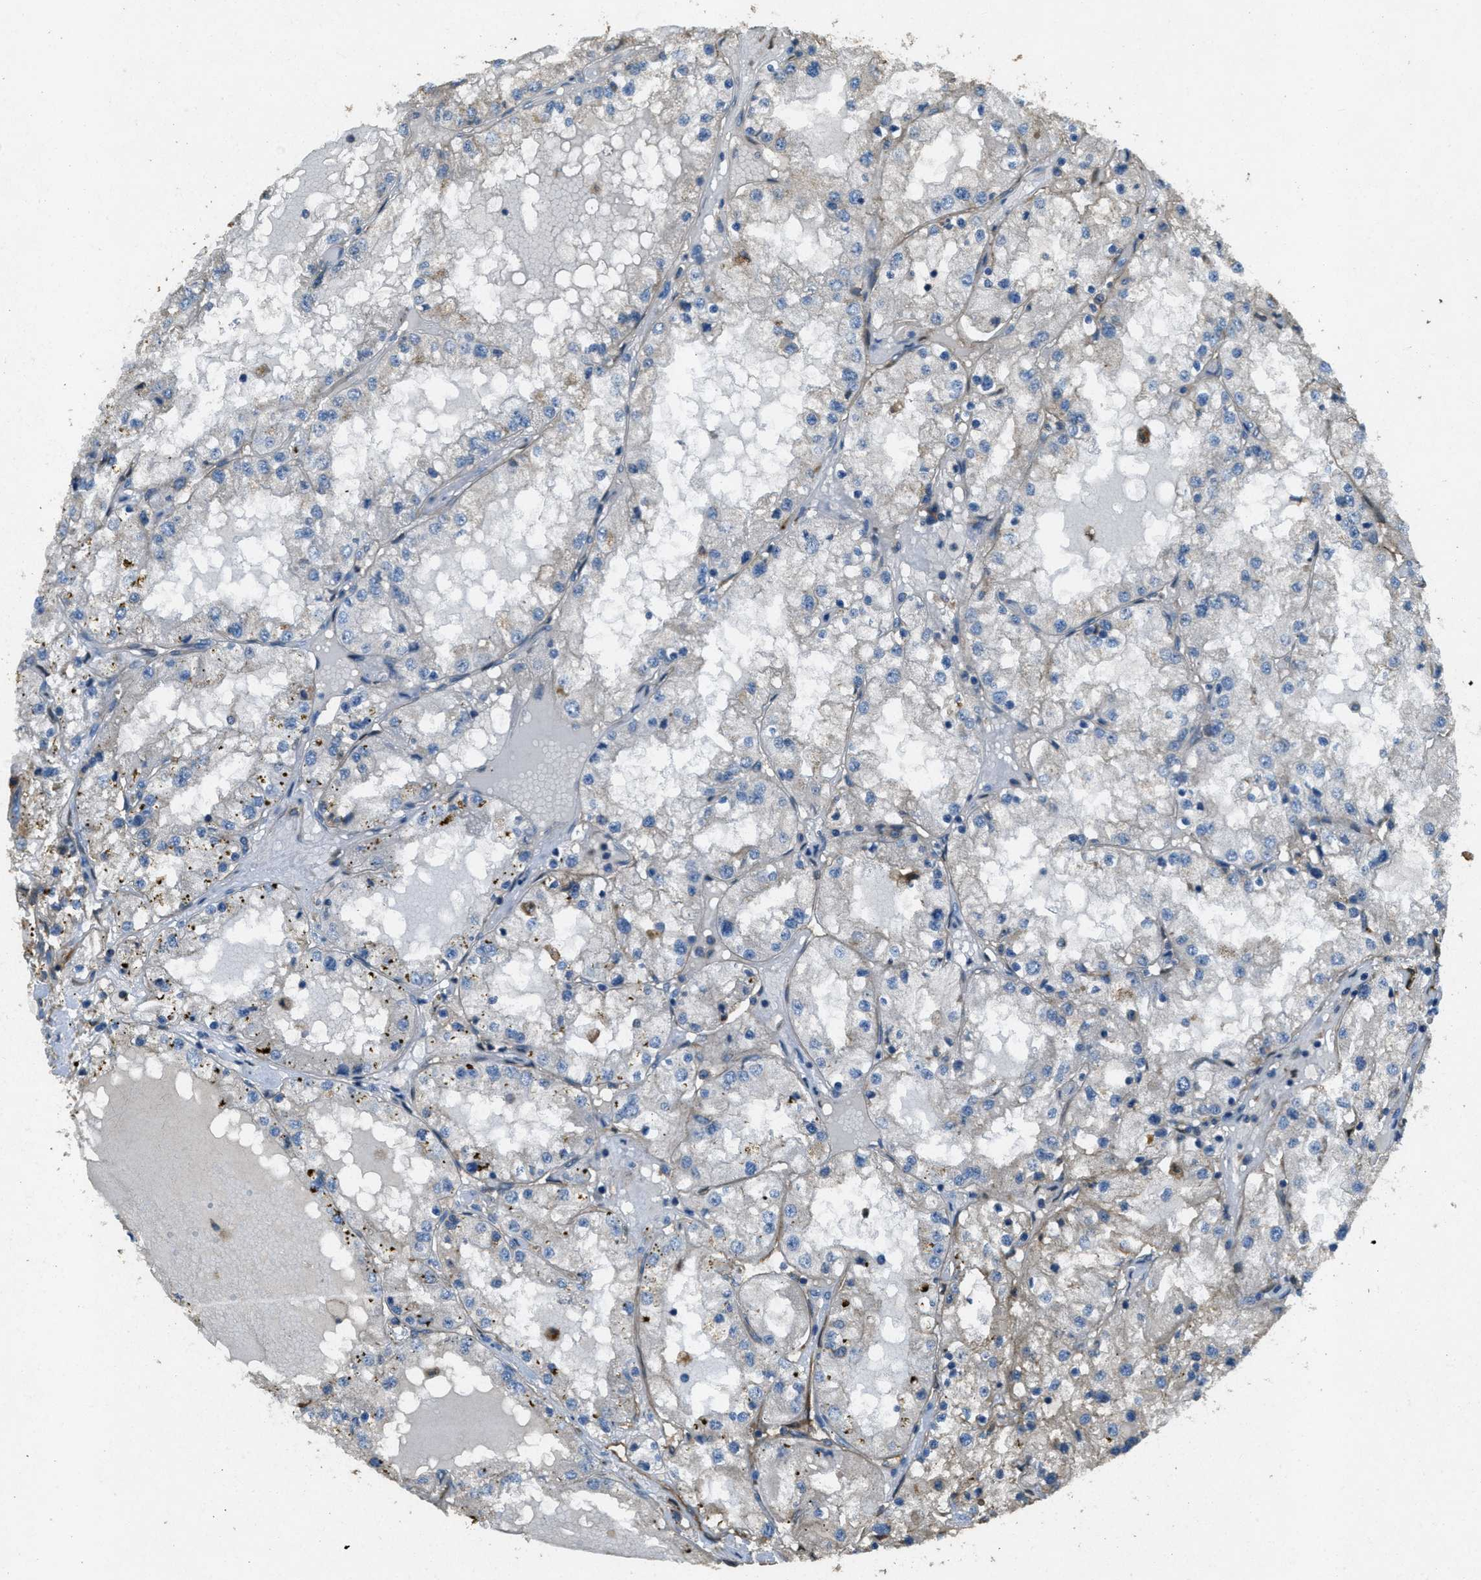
{"staining": {"intensity": "negative", "quantity": "none", "location": "none"}, "tissue": "renal cancer", "cell_type": "Tumor cells", "image_type": "cancer", "snomed": [{"axis": "morphology", "description": "Adenocarcinoma, NOS"}, {"axis": "topography", "description": "Kidney"}], "caption": "Tumor cells are negative for brown protein staining in renal cancer.", "gene": "OSMR", "patient": {"sex": "male", "age": 68}}